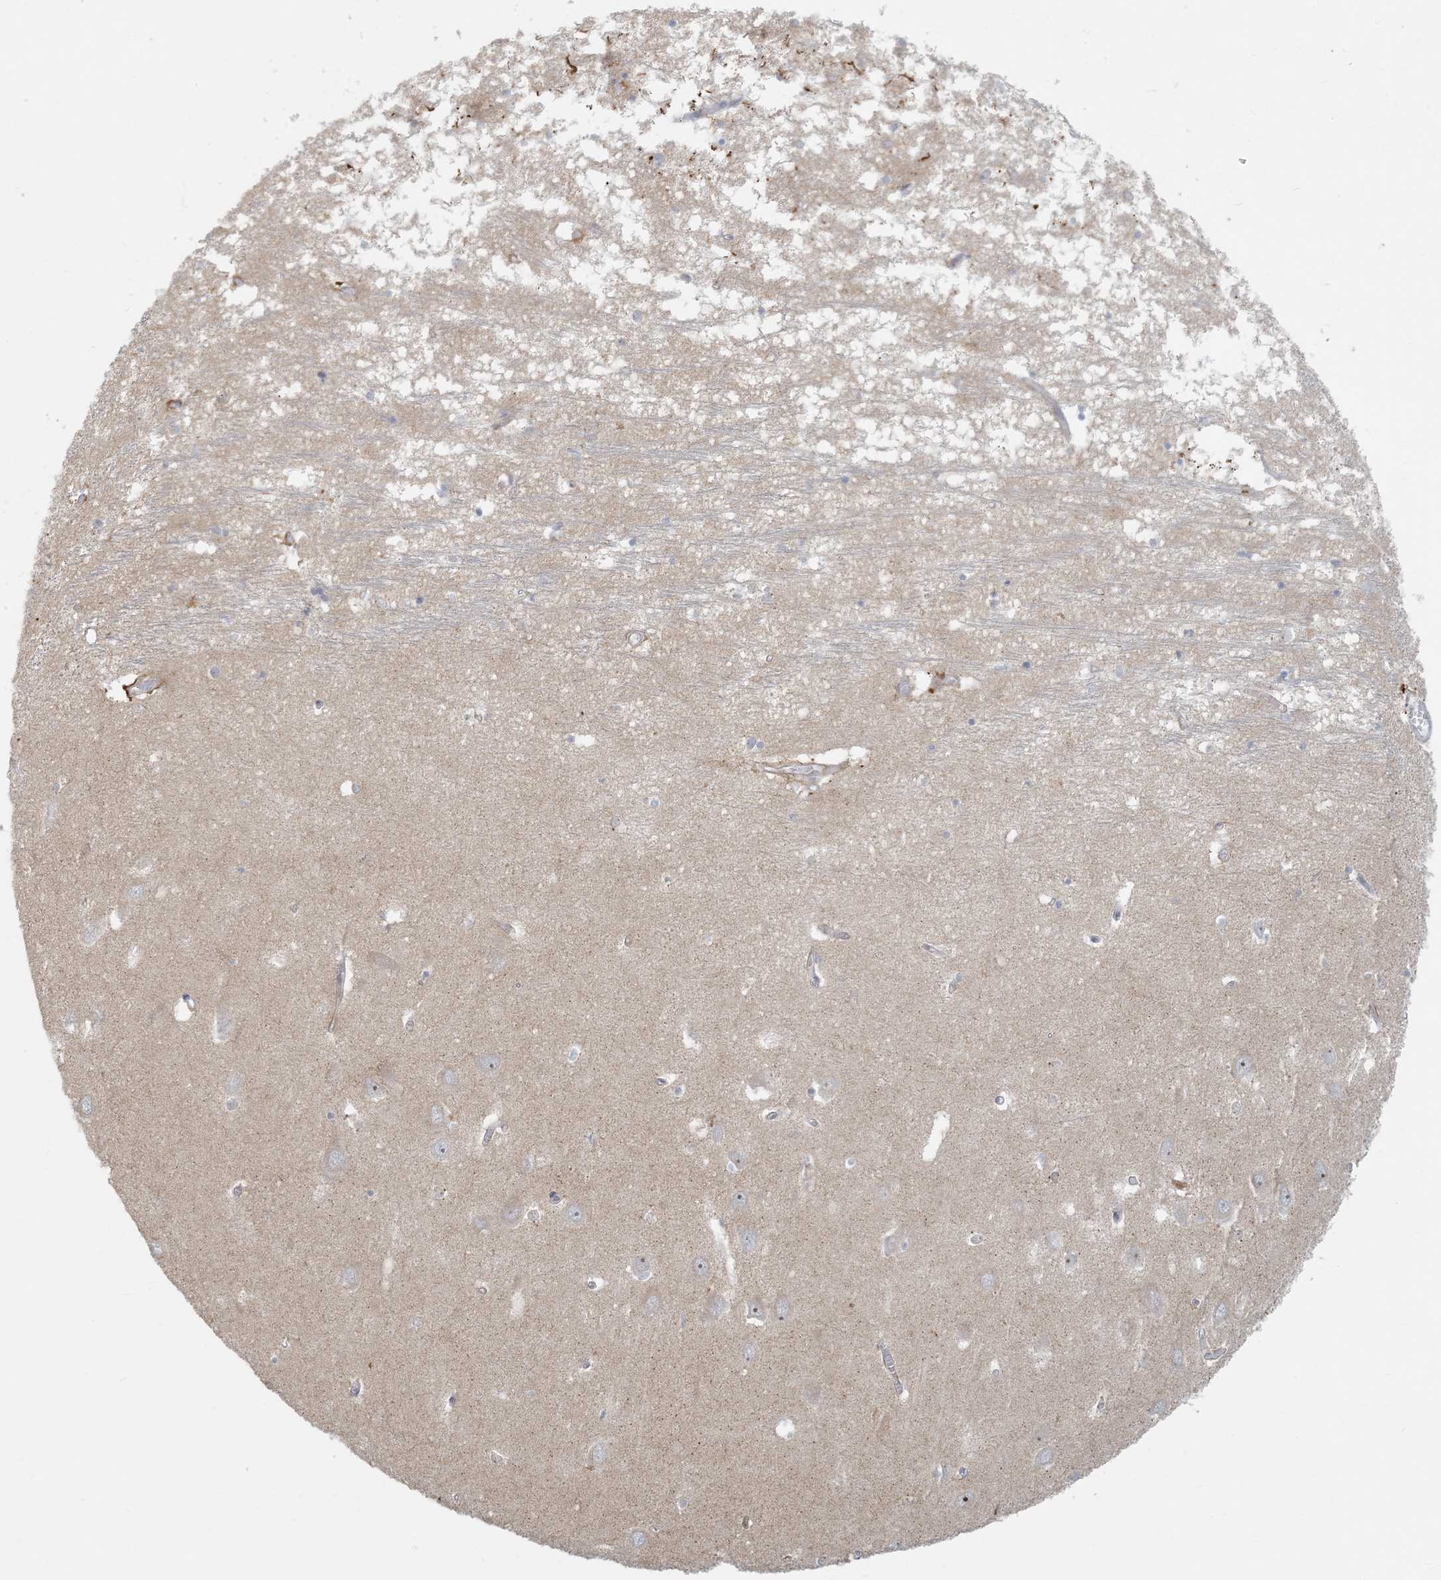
{"staining": {"intensity": "negative", "quantity": "none", "location": "none"}, "tissue": "hippocampus", "cell_type": "Glial cells", "image_type": "normal", "snomed": [{"axis": "morphology", "description": "Normal tissue, NOS"}, {"axis": "topography", "description": "Hippocampus"}], "caption": "A high-resolution histopathology image shows immunohistochemistry (IHC) staining of benign hippocampus, which reveals no significant positivity in glial cells.", "gene": "BCORL1", "patient": {"sex": "male", "age": 70}}